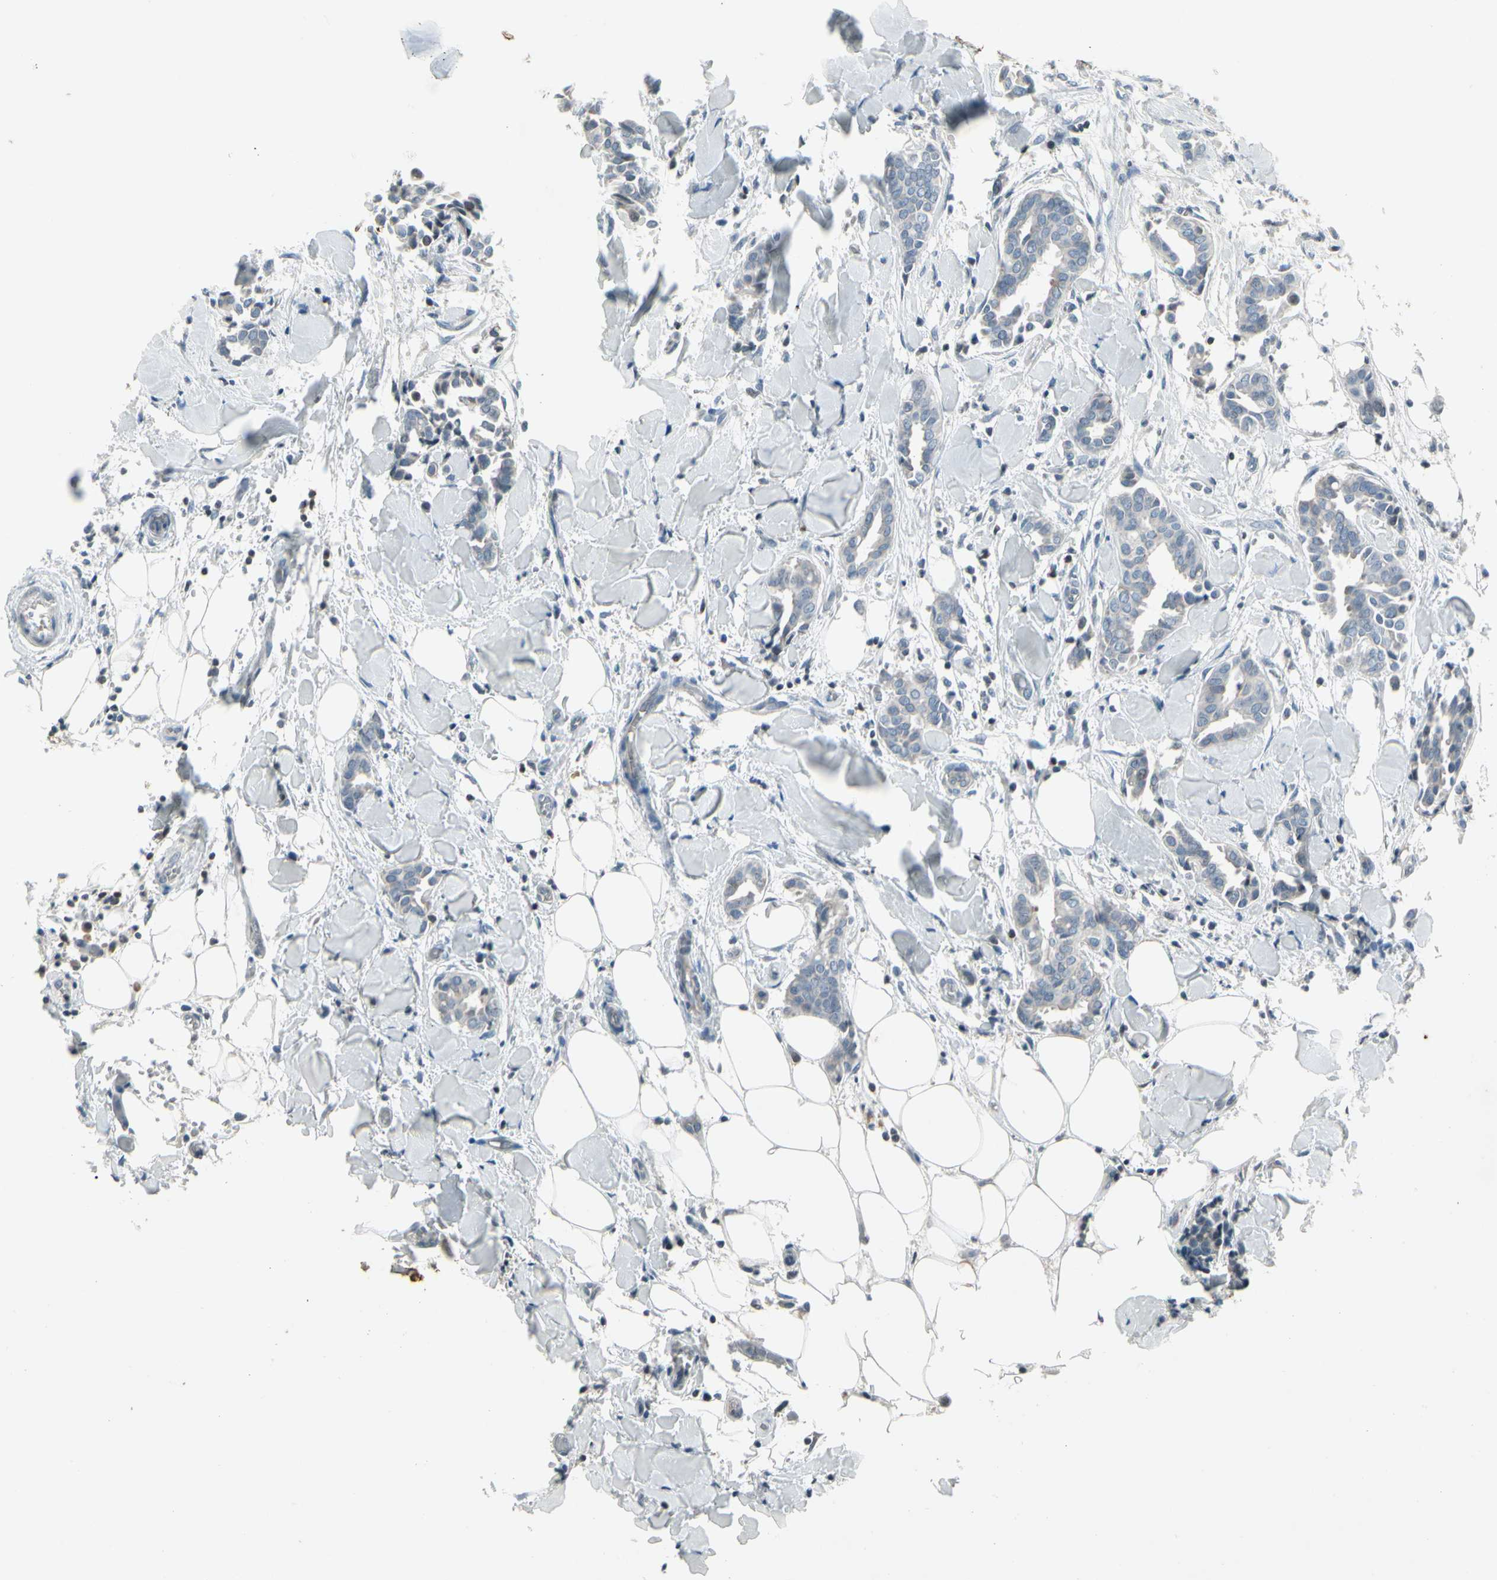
{"staining": {"intensity": "weak", "quantity": "<25%", "location": "cytoplasmic/membranous"}, "tissue": "head and neck cancer", "cell_type": "Tumor cells", "image_type": "cancer", "snomed": [{"axis": "morphology", "description": "Adenocarcinoma, NOS"}, {"axis": "topography", "description": "Salivary gland"}, {"axis": "topography", "description": "Head-Neck"}], "caption": "This micrograph is of head and neck cancer stained with IHC to label a protein in brown with the nuclei are counter-stained blue. There is no staining in tumor cells.", "gene": "ARG2", "patient": {"sex": "female", "age": 59}}